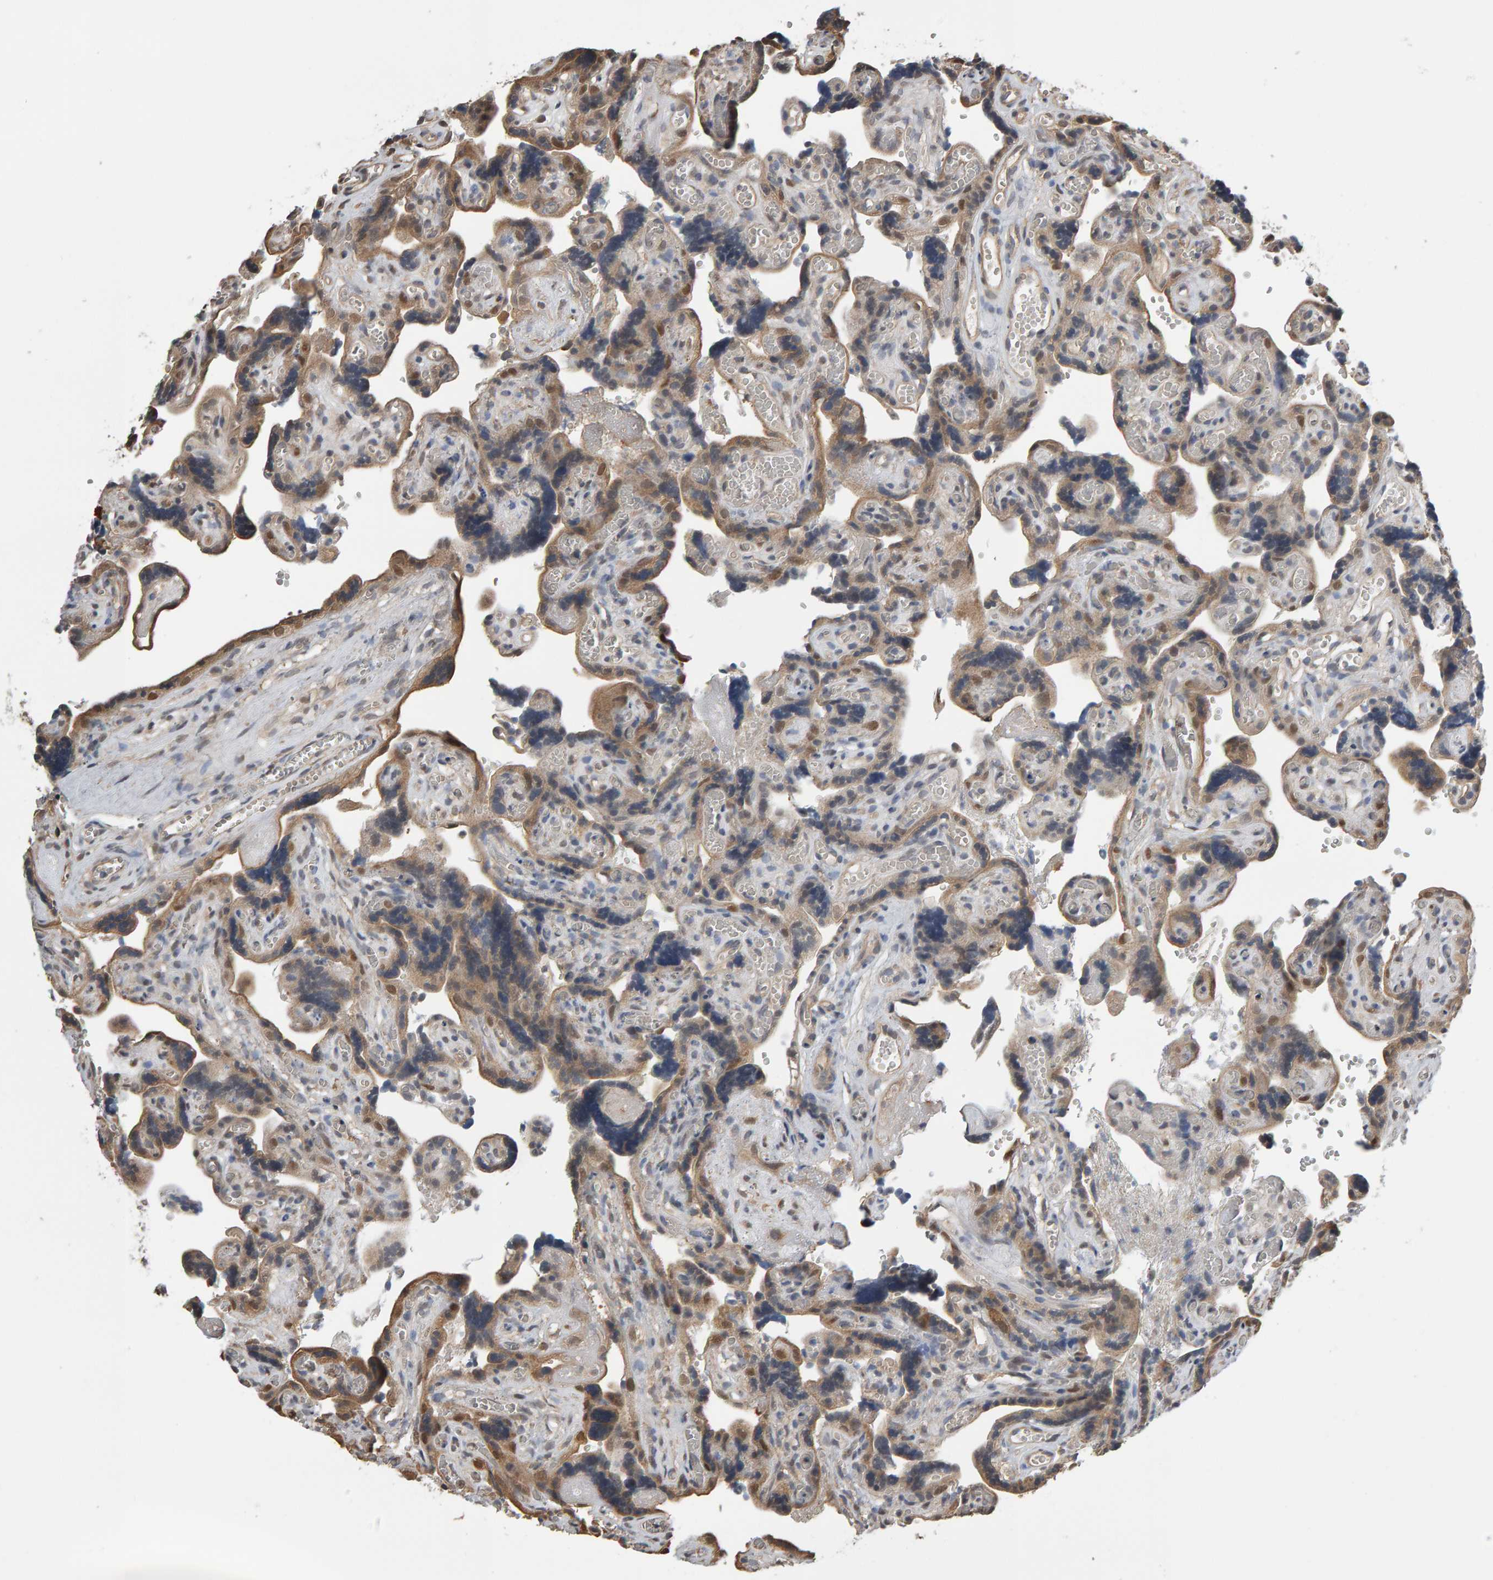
{"staining": {"intensity": "moderate", "quantity": ">75%", "location": "cytoplasmic/membranous,nuclear"}, "tissue": "placenta", "cell_type": "Decidual cells", "image_type": "normal", "snomed": [{"axis": "morphology", "description": "Normal tissue, NOS"}, {"axis": "topography", "description": "Placenta"}], "caption": "Immunohistochemistry staining of normal placenta, which shows medium levels of moderate cytoplasmic/membranous,nuclear staining in about >75% of decidual cells indicating moderate cytoplasmic/membranous,nuclear protein expression. The staining was performed using DAB (3,3'-diaminobenzidine) (brown) for protein detection and nuclei were counterstained in hematoxylin (blue).", "gene": "COASY", "patient": {"sex": "female", "age": 30}}